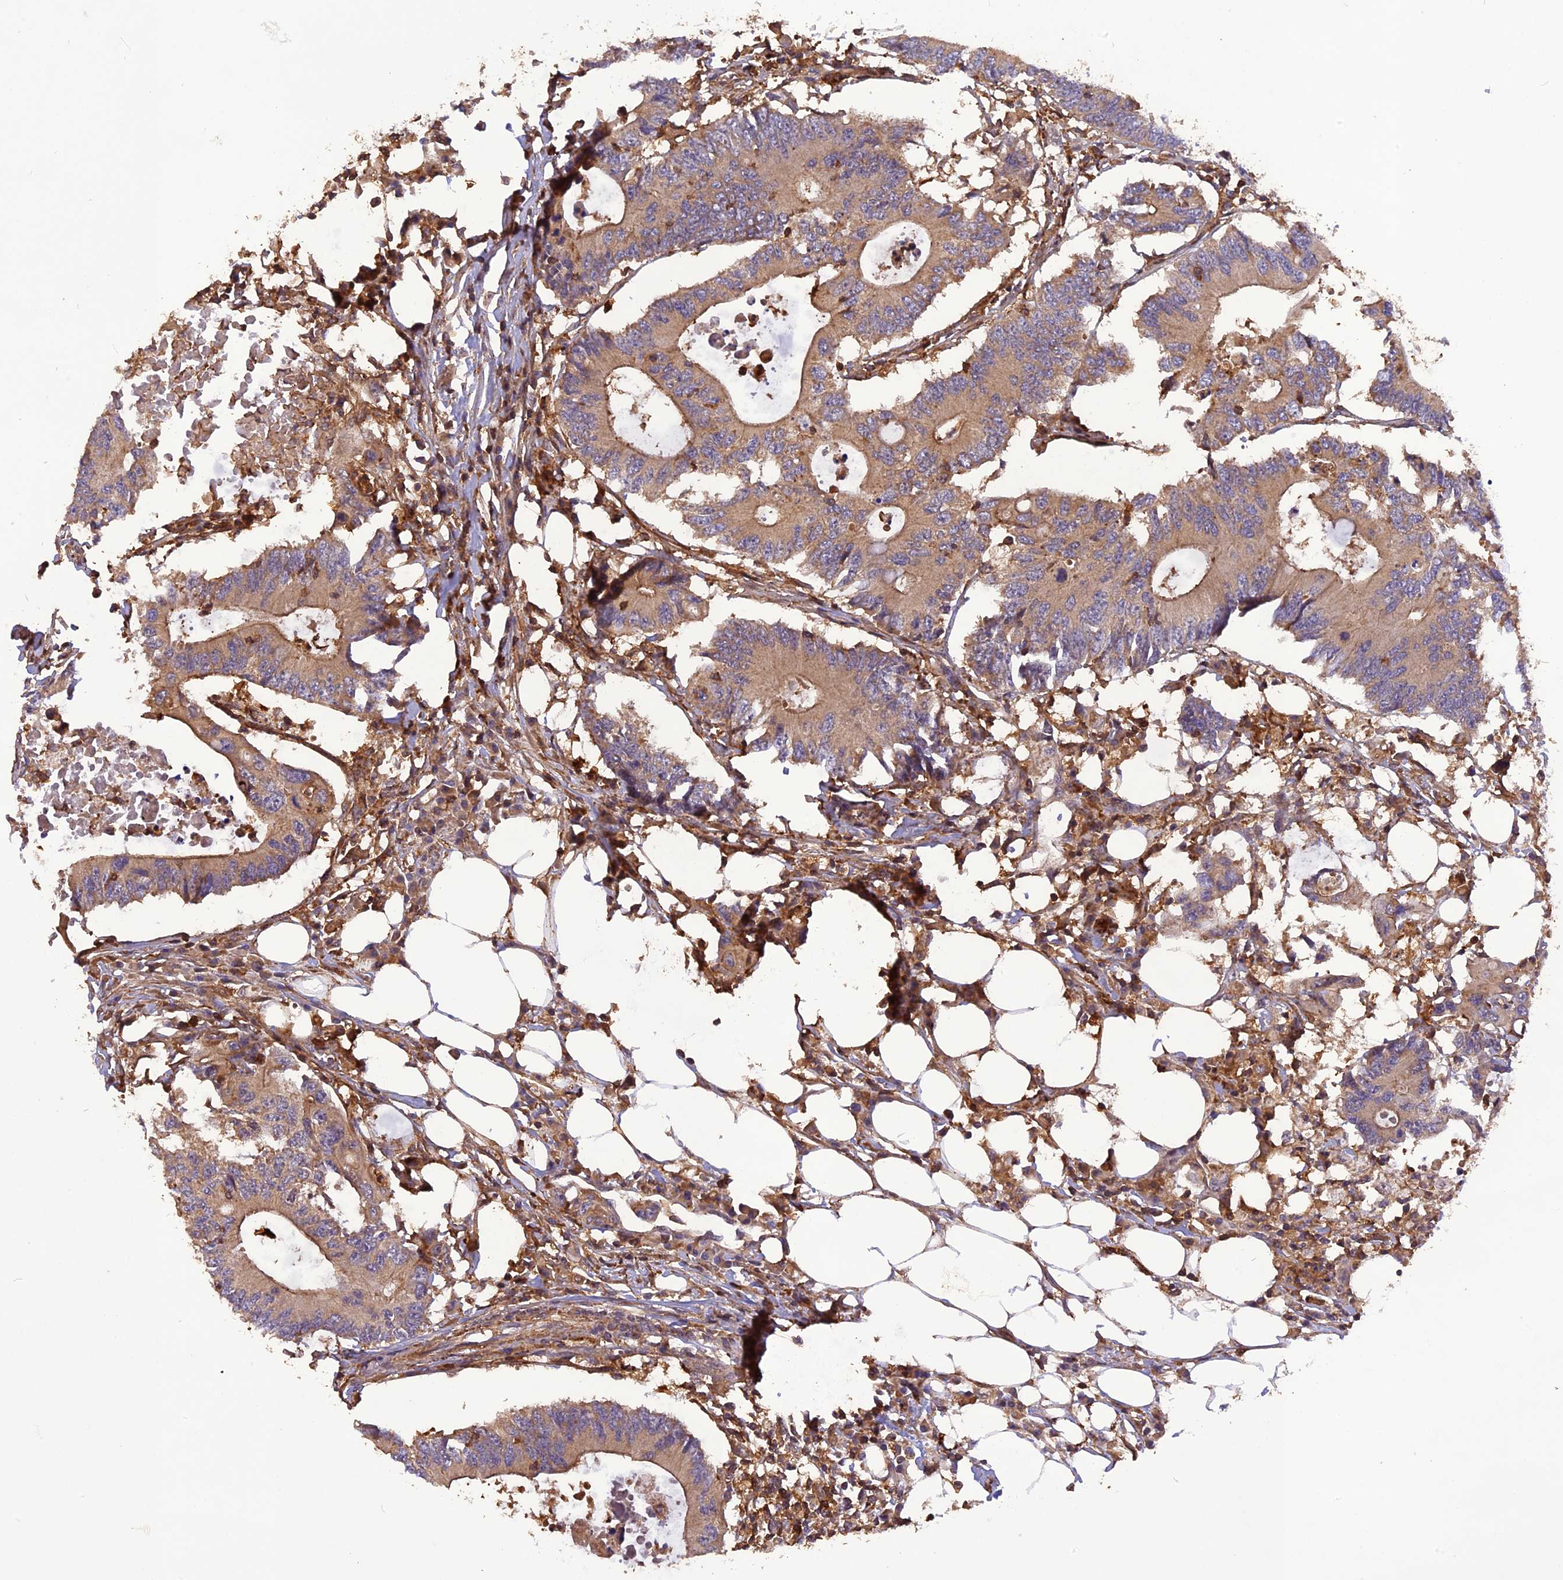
{"staining": {"intensity": "weak", "quantity": ">75%", "location": "cytoplasmic/membranous"}, "tissue": "colorectal cancer", "cell_type": "Tumor cells", "image_type": "cancer", "snomed": [{"axis": "morphology", "description": "Adenocarcinoma, NOS"}, {"axis": "topography", "description": "Colon"}], "caption": "Immunohistochemical staining of colorectal cancer (adenocarcinoma) displays weak cytoplasmic/membranous protein positivity in about >75% of tumor cells.", "gene": "STOML1", "patient": {"sex": "male", "age": 71}}